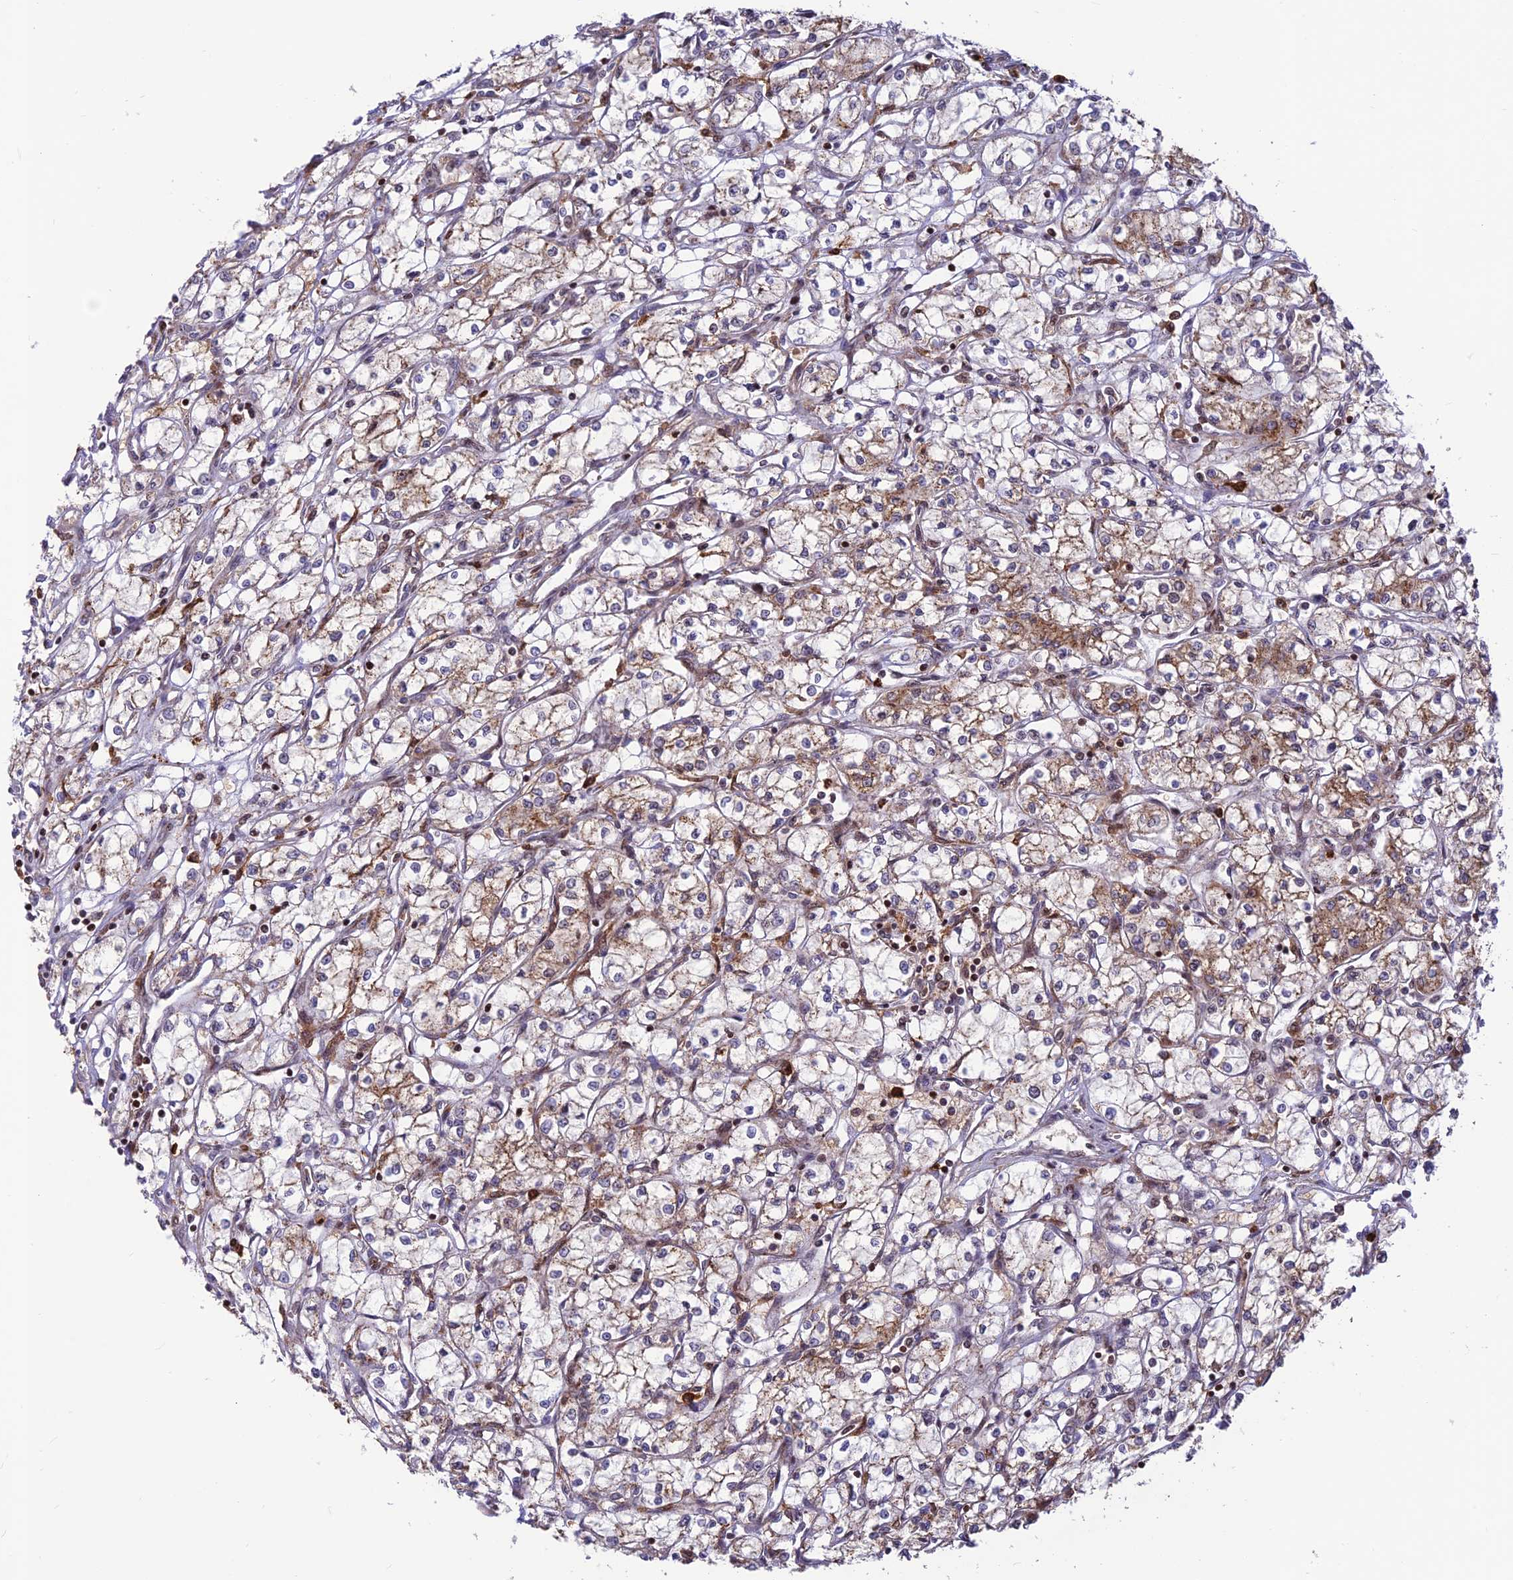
{"staining": {"intensity": "moderate", "quantity": "25%-75%", "location": "cytoplasmic/membranous"}, "tissue": "renal cancer", "cell_type": "Tumor cells", "image_type": "cancer", "snomed": [{"axis": "morphology", "description": "Adenocarcinoma, NOS"}, {"axis": "topography", "description": "Kidney"}], "caption": "Renal cancer (adenocarcinoma) stained for a protein (brown) demonstrates moderate cytoplasmic/membranous positive expression in approximately 25%-75% of tumor cells.", "gene": "FAM186B", "patient": {"sex": "male", "age": 59}}